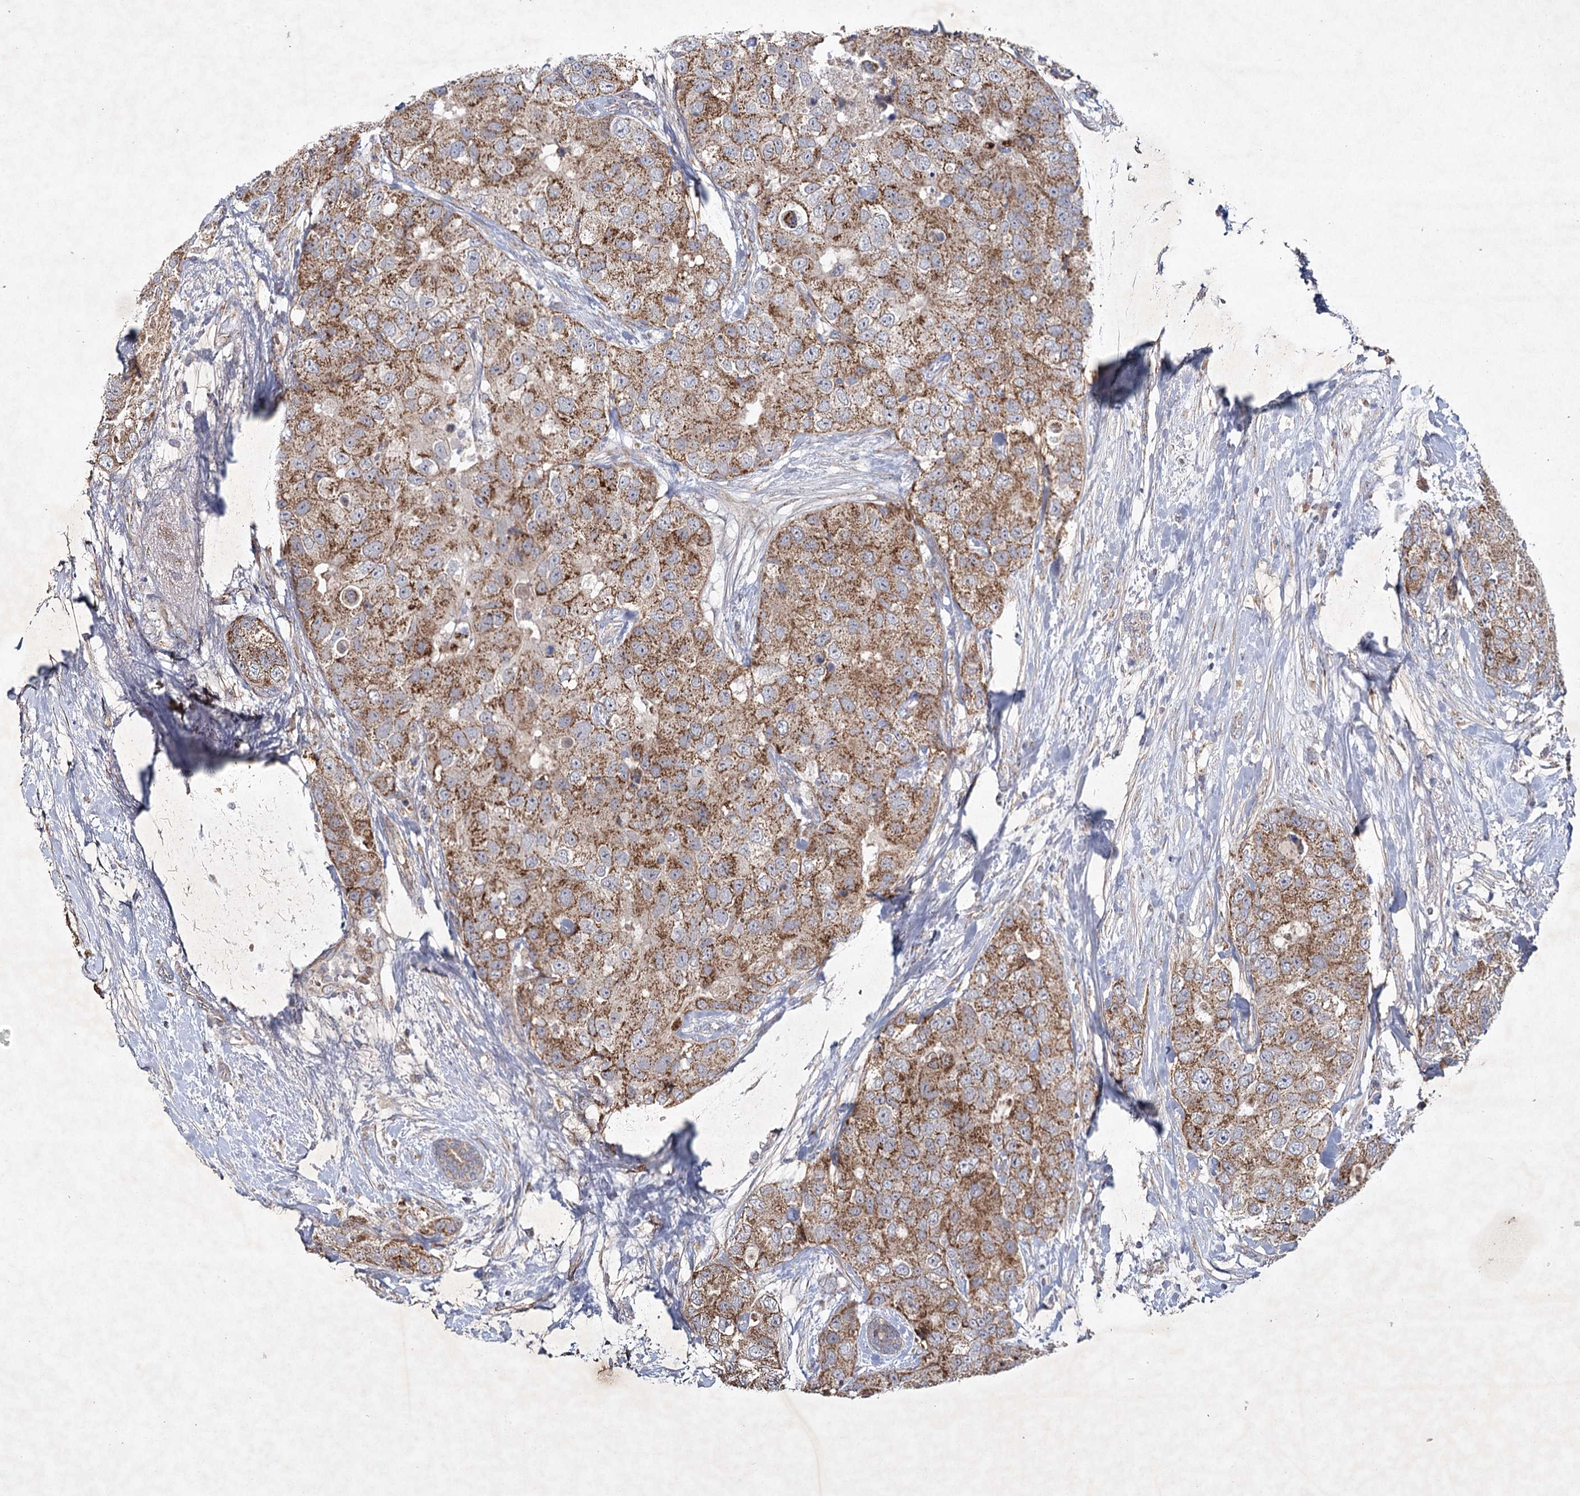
{"staining": {"intensity": "strong", "quantity": ">75%", "location": "cytoplasmic/membranous"}, "tissue": "breast cancer", "cell_type": "Tumor cells", "image_type": "cancer", "snomed": [{"axis": "morphology", "description": "Duct carcinoma"}, {"axis": "topography", "description": "Breast"}], "caption": "Immunohistochemistry (IHC) photomicrograph of neoplastic tissue: human breast cancer (intraductal carcinoma) stained using IHC reveals high levels of strong protein expression localized specifically in the cytoplasmic/membranous of tumor cells, appearing as a cytoplasmic/membranous brown color.", "gene": "MRPL44", "patient": {"sex": "female", "age": 62}}